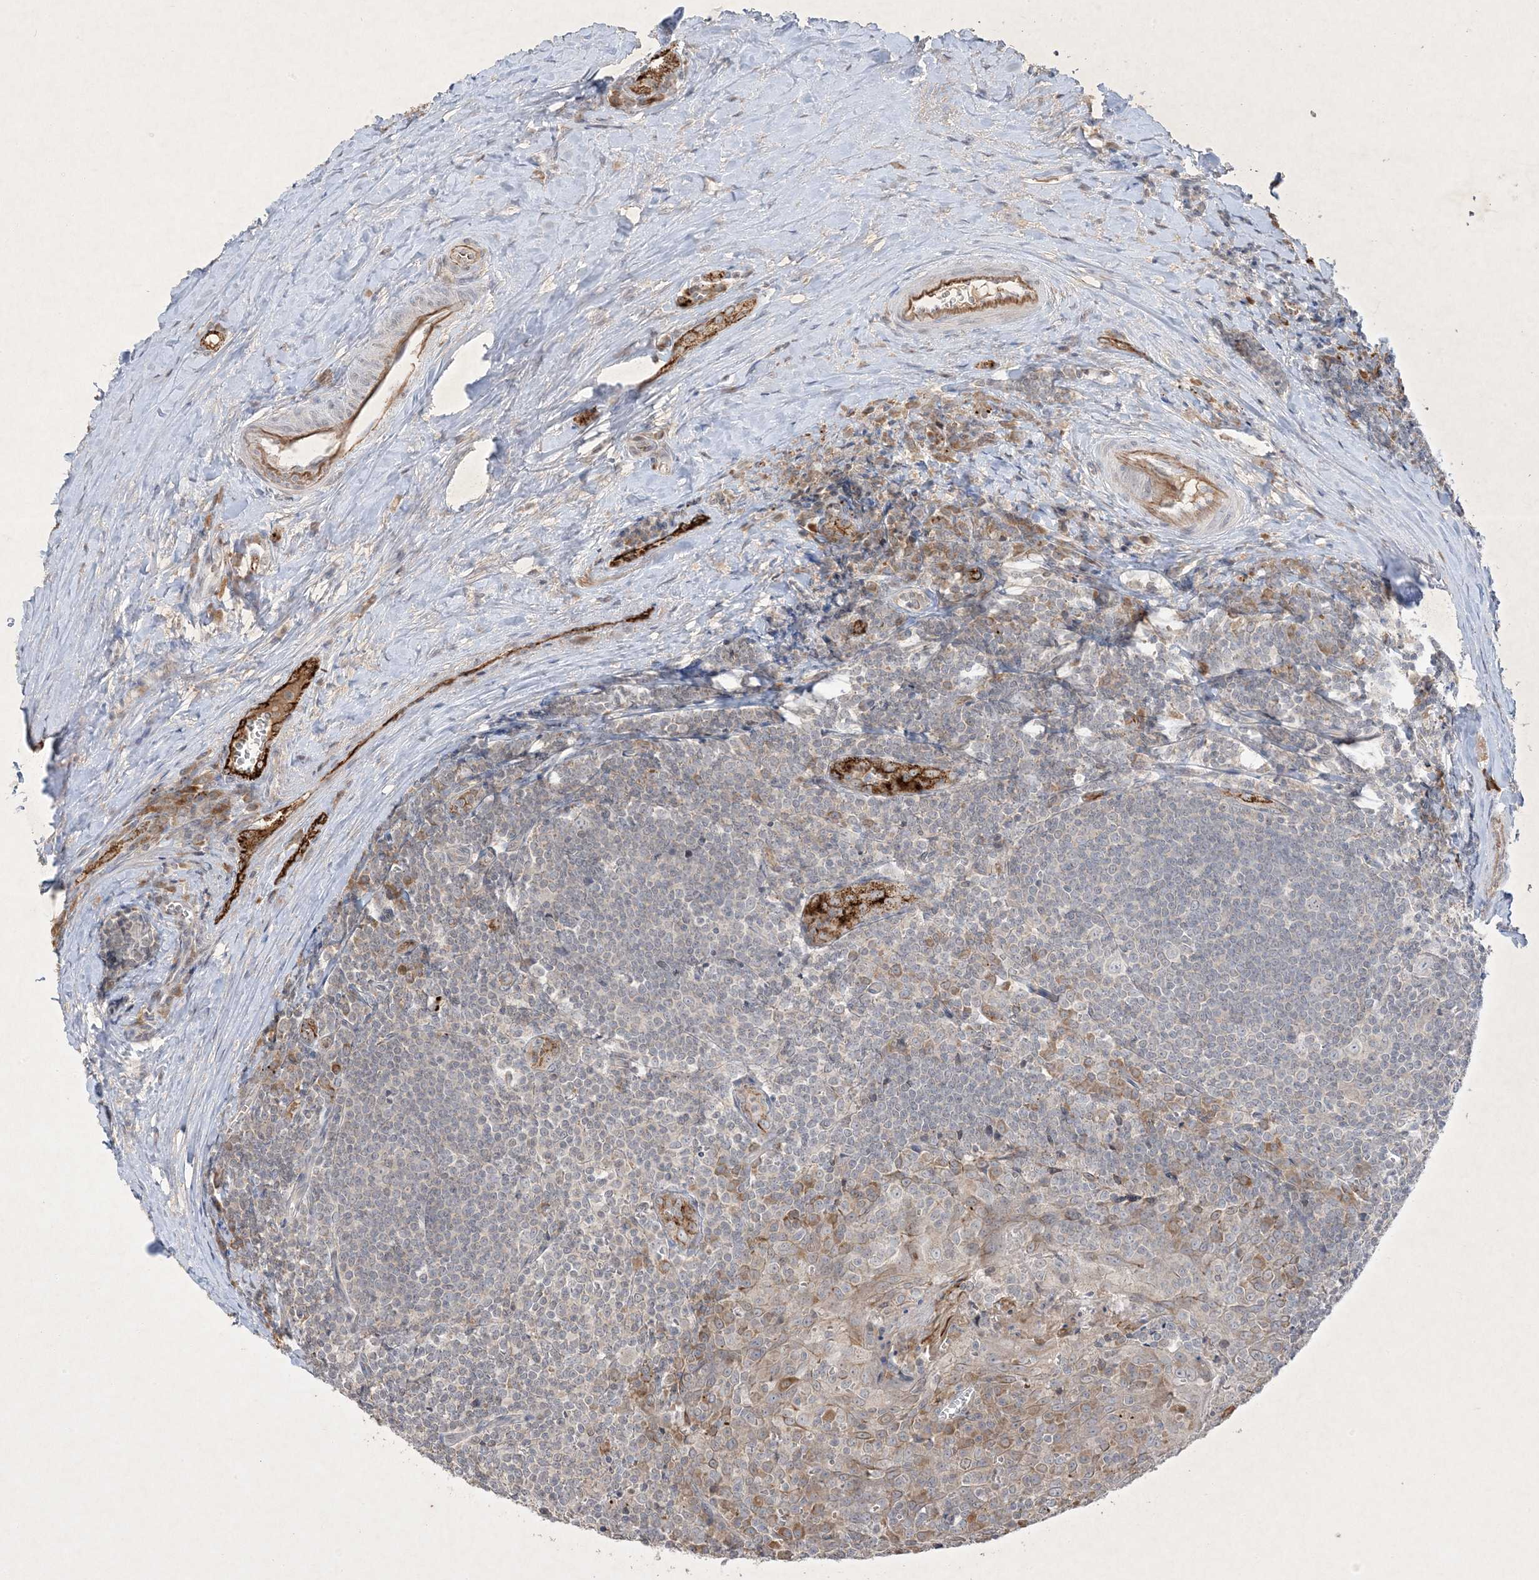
{"staining": {"intensity": "moderate", "quantity": "<25%", "location": "cytoplasmic/membranous"}, "tissue": "tonsil", "cell_type": "Germinal center cells", "image_type": "normal", "snomed": [{"axis": "morphology", "description": "Normal tissue, NOS"}, {"axis": "topography", "description": "Tonsil"}], "caption": "DAB immunohistochemical staining of benign human tonsil reveals moderate cytoplasmic/membranous protein expression in approximately <25% of germinal center cells. The staining was performed using DAB (3,3'-diaminobenzidine) to visualize the protein expression in brown, while the nuclei were stained in blue with hematoxylin (Magnification: 20x).", "gene": "PRSS36", "patient": {"sex": "male", "age": 27}}